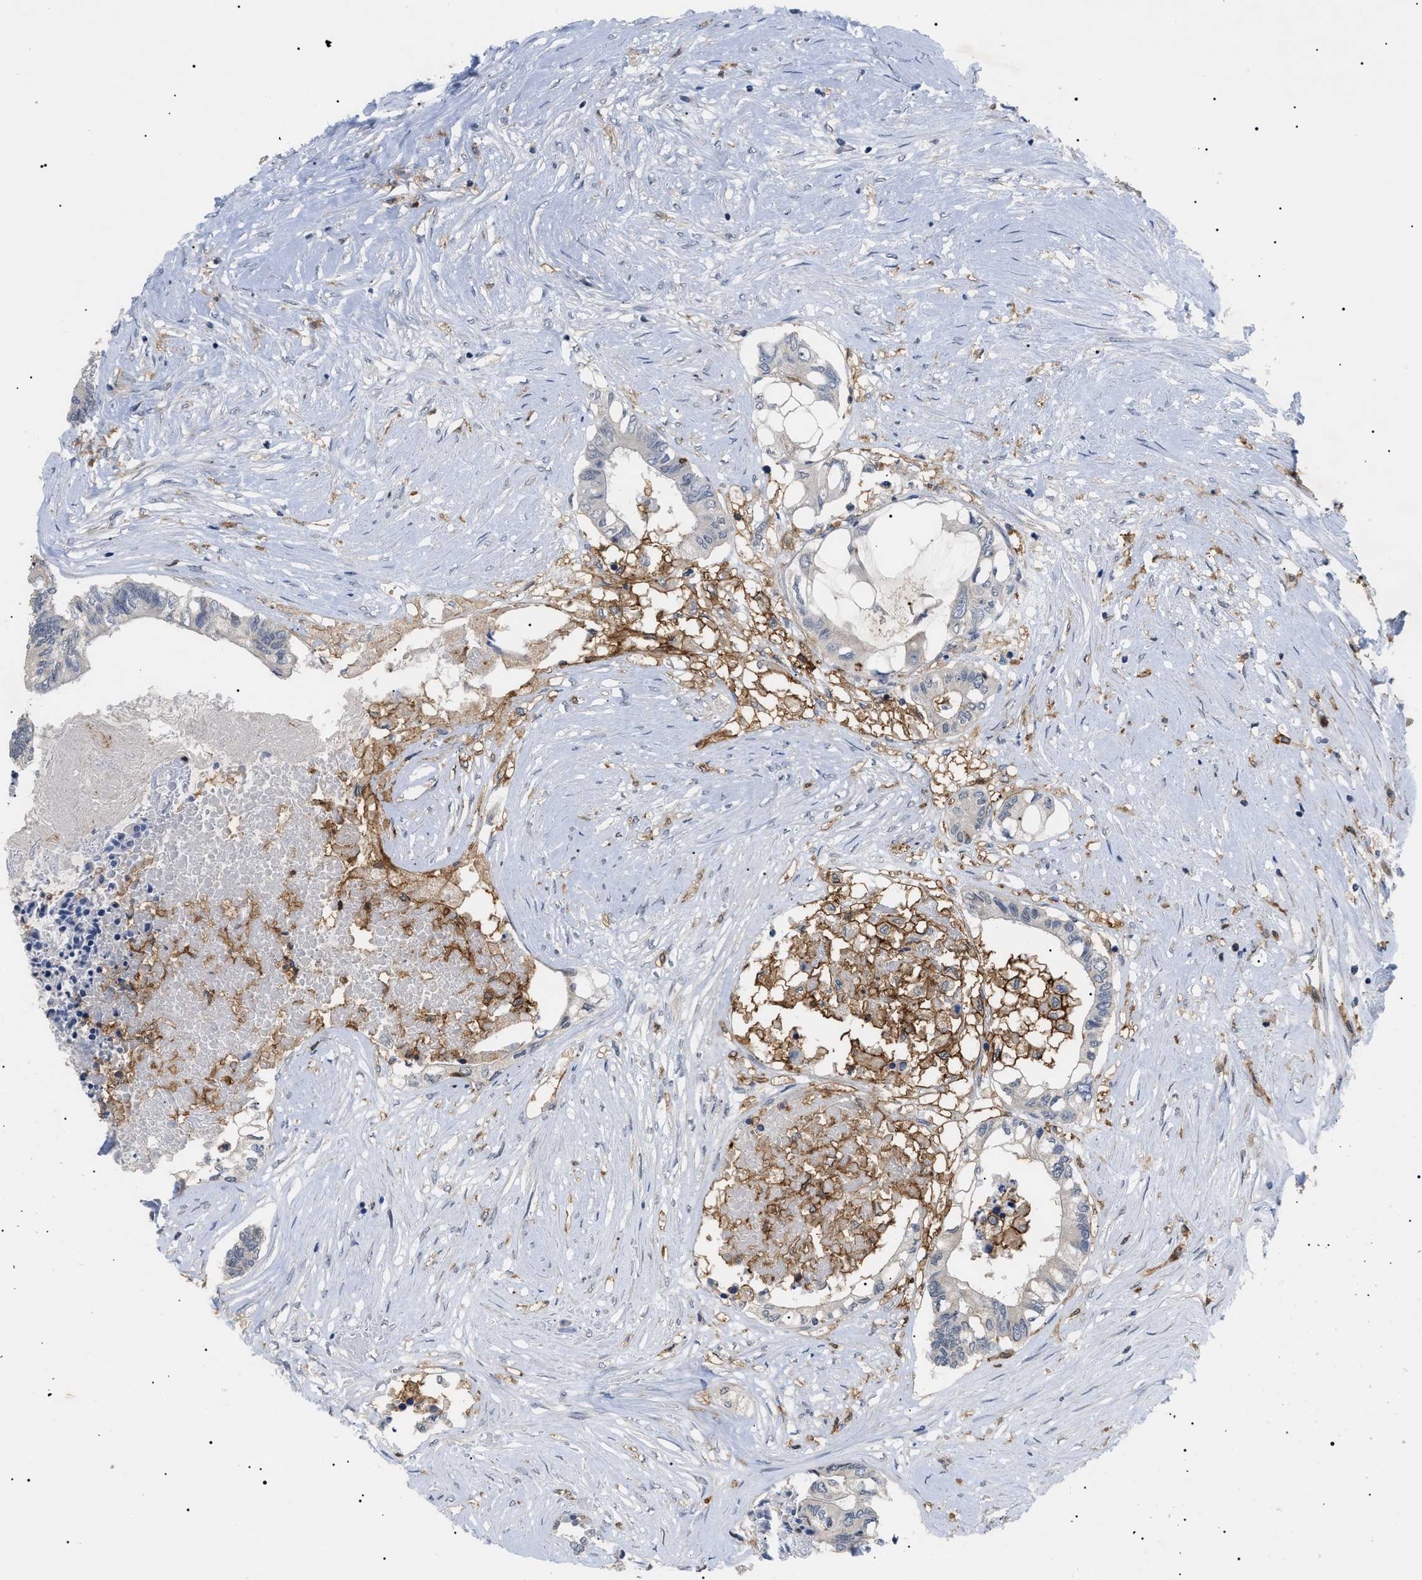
{"staining": {"intensity": "weak", "quantity": "<25%", "location": "cytoplasmic/membranous"}, "tissue": "colorectal cancer", "cell_type": "Tumor cells", "image_type": "cancer", "snomed": [{"axis": "morphology", "description": "Adenocarcinoma, NOS"}, {"axis": "topography", "description": "Rectum"}], "caption": "The micrograph displays no significant positivity in tumor cells of colorectal cancer (adenocarcinoma). The staining was performed using DAB to visualize the protein expression in brown, while the nuclei were stained in blue with hematoxylin (Magnification: 20x).", "gene": "CD300A", "patient": {"sex": "male", "age": 63}}